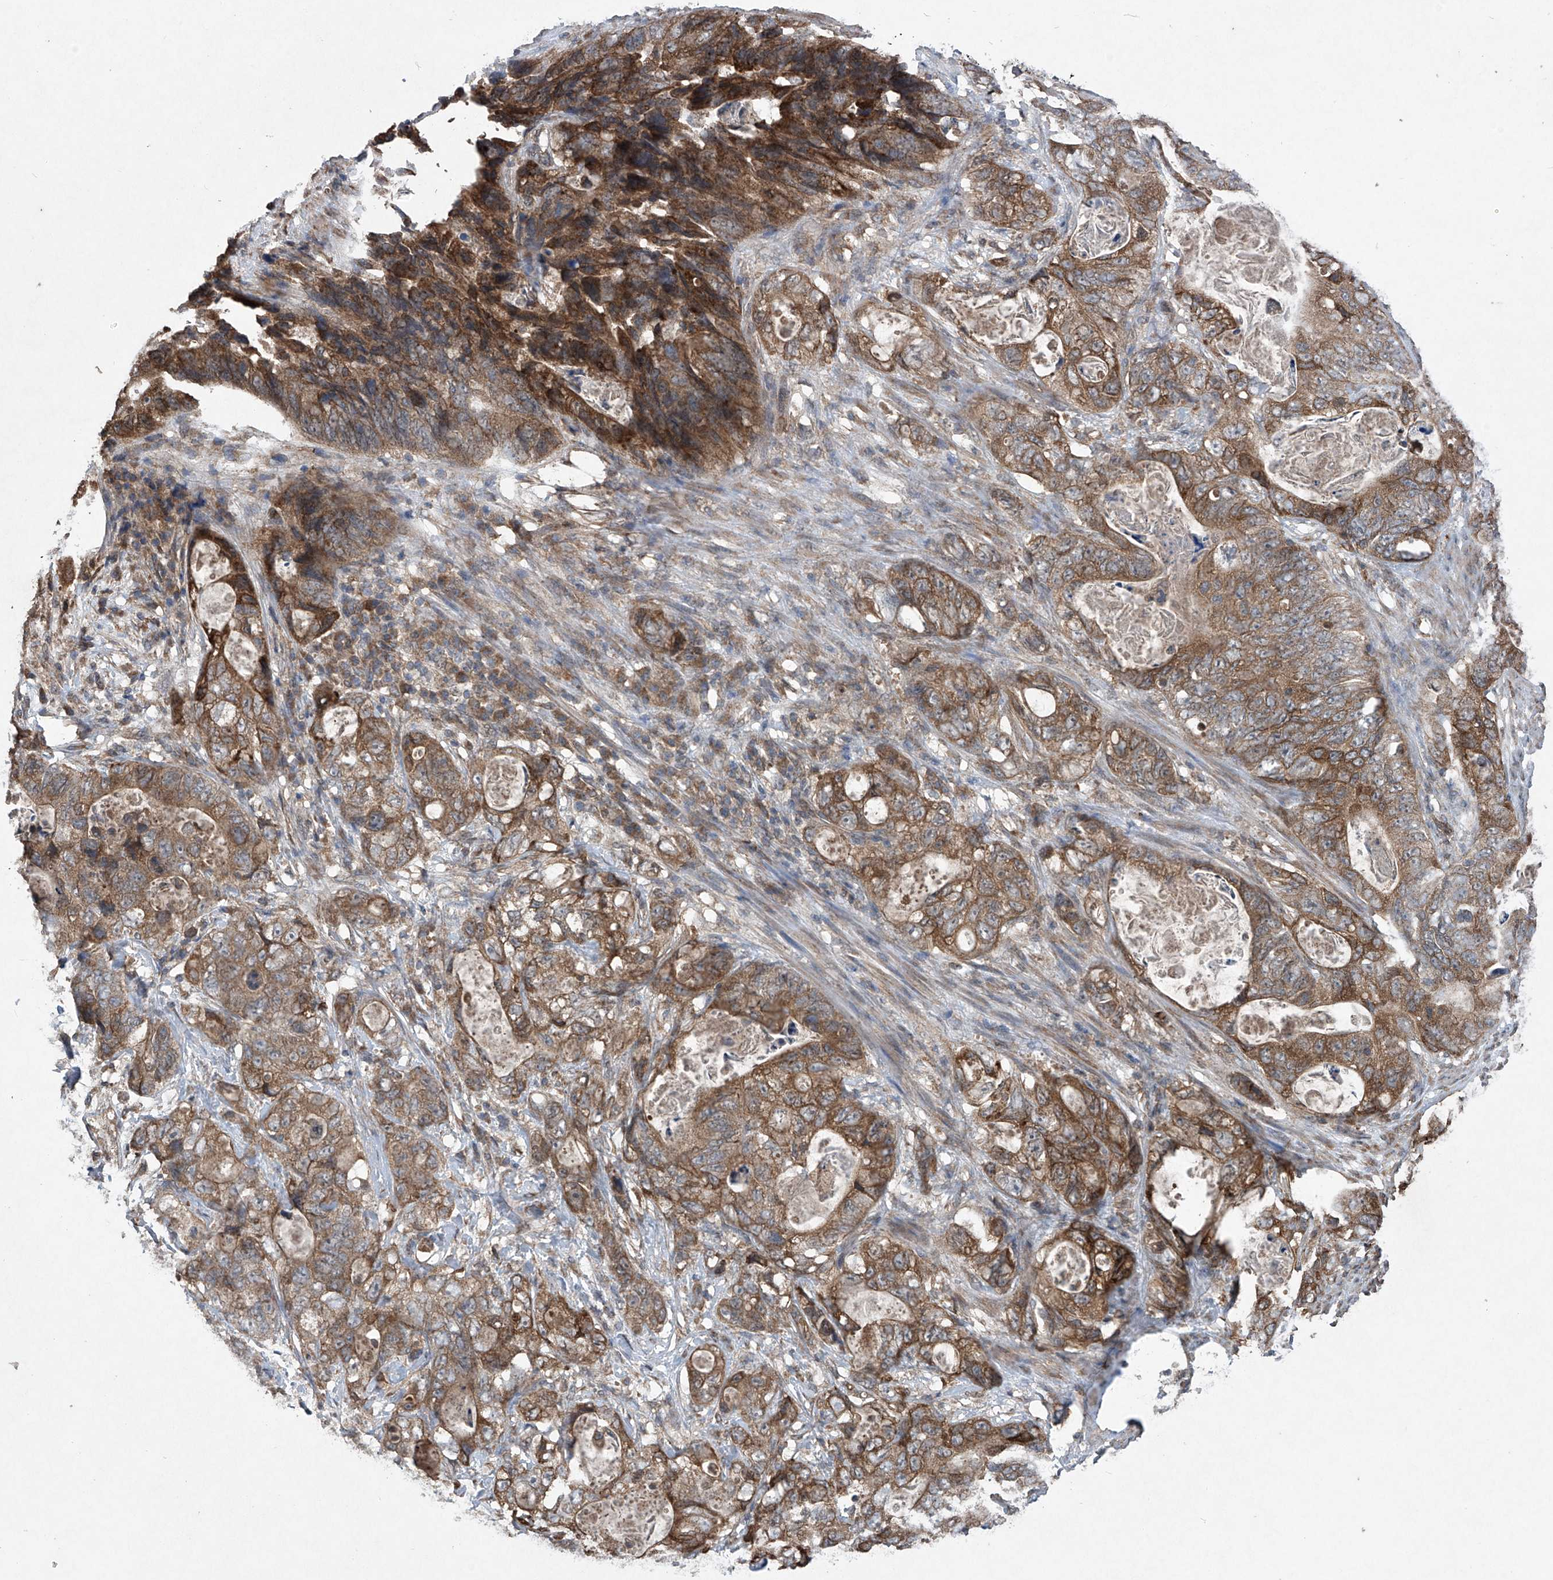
{"staining": {"intensity": "moderate", "quantity": ">75%", "location": "cytoplasmic/membranous"}, "tissue": "stomach cancer", "cell_type": "Tumor cells", "image_type": "cancer", "snomed": [{"axis": "morphology", "description": "Normal tissue, NOS"}, {"axis": "morphology", "description": "Adenocarcinoma, NOS"}, {"axis": "topography", "description": "Stomach"}], "caption": "Immunohistochemical staining of adenocarcinoma (stomach) demonstrates moderate cytoplasmic/membranous protein positivity in approximately >75% of tumor cells.", "gene": "SUMF2", "patient": {"sex": "female", "age": 89}}